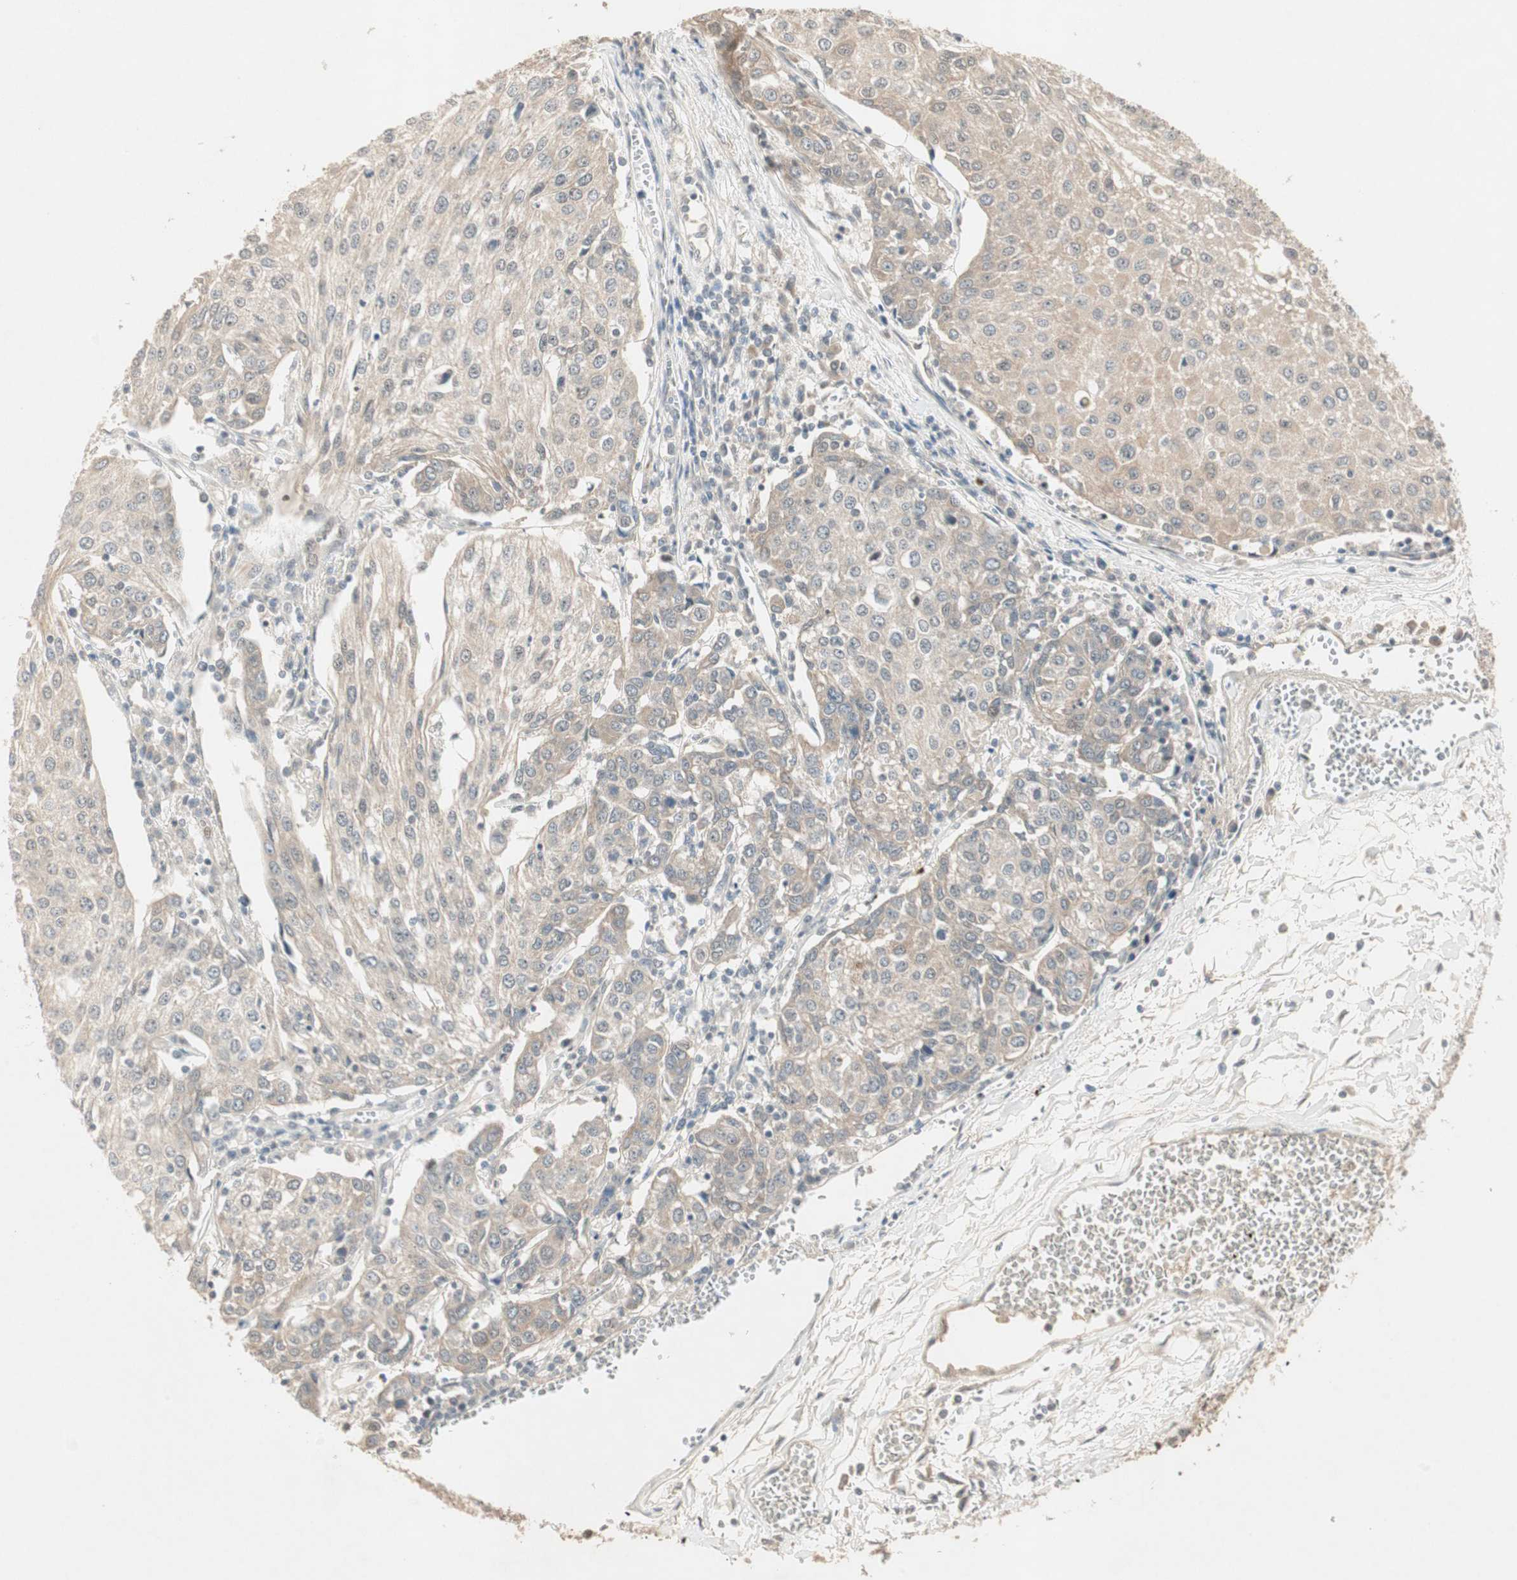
{"staining": {"intensity": "weak", "quantity": ">75%", "location": "cytoplasmic/membranous"}, "tissue": "urothelial cancer", "cell_type": "Tumor cells", "image_type": "cancer", "snomed": [{"axis": "morphology", "description": "Urothelial carcinoma, High grade"}, {"axis": "topography", "description": "Urinary bladder"}], "caption": "Immunohistochemistry of high-grade urothelial carcinoma exhibits low levels of weak cytoplasmic/membranous expression in approximately >75% of tumor cells. The staining is performed using DAB brown chromogen to label protein expression. The nuclei are counter-stained blue using hematoxylin.", "gene": "ACSL5", "patient": {"sex": "female", "age": 85}}